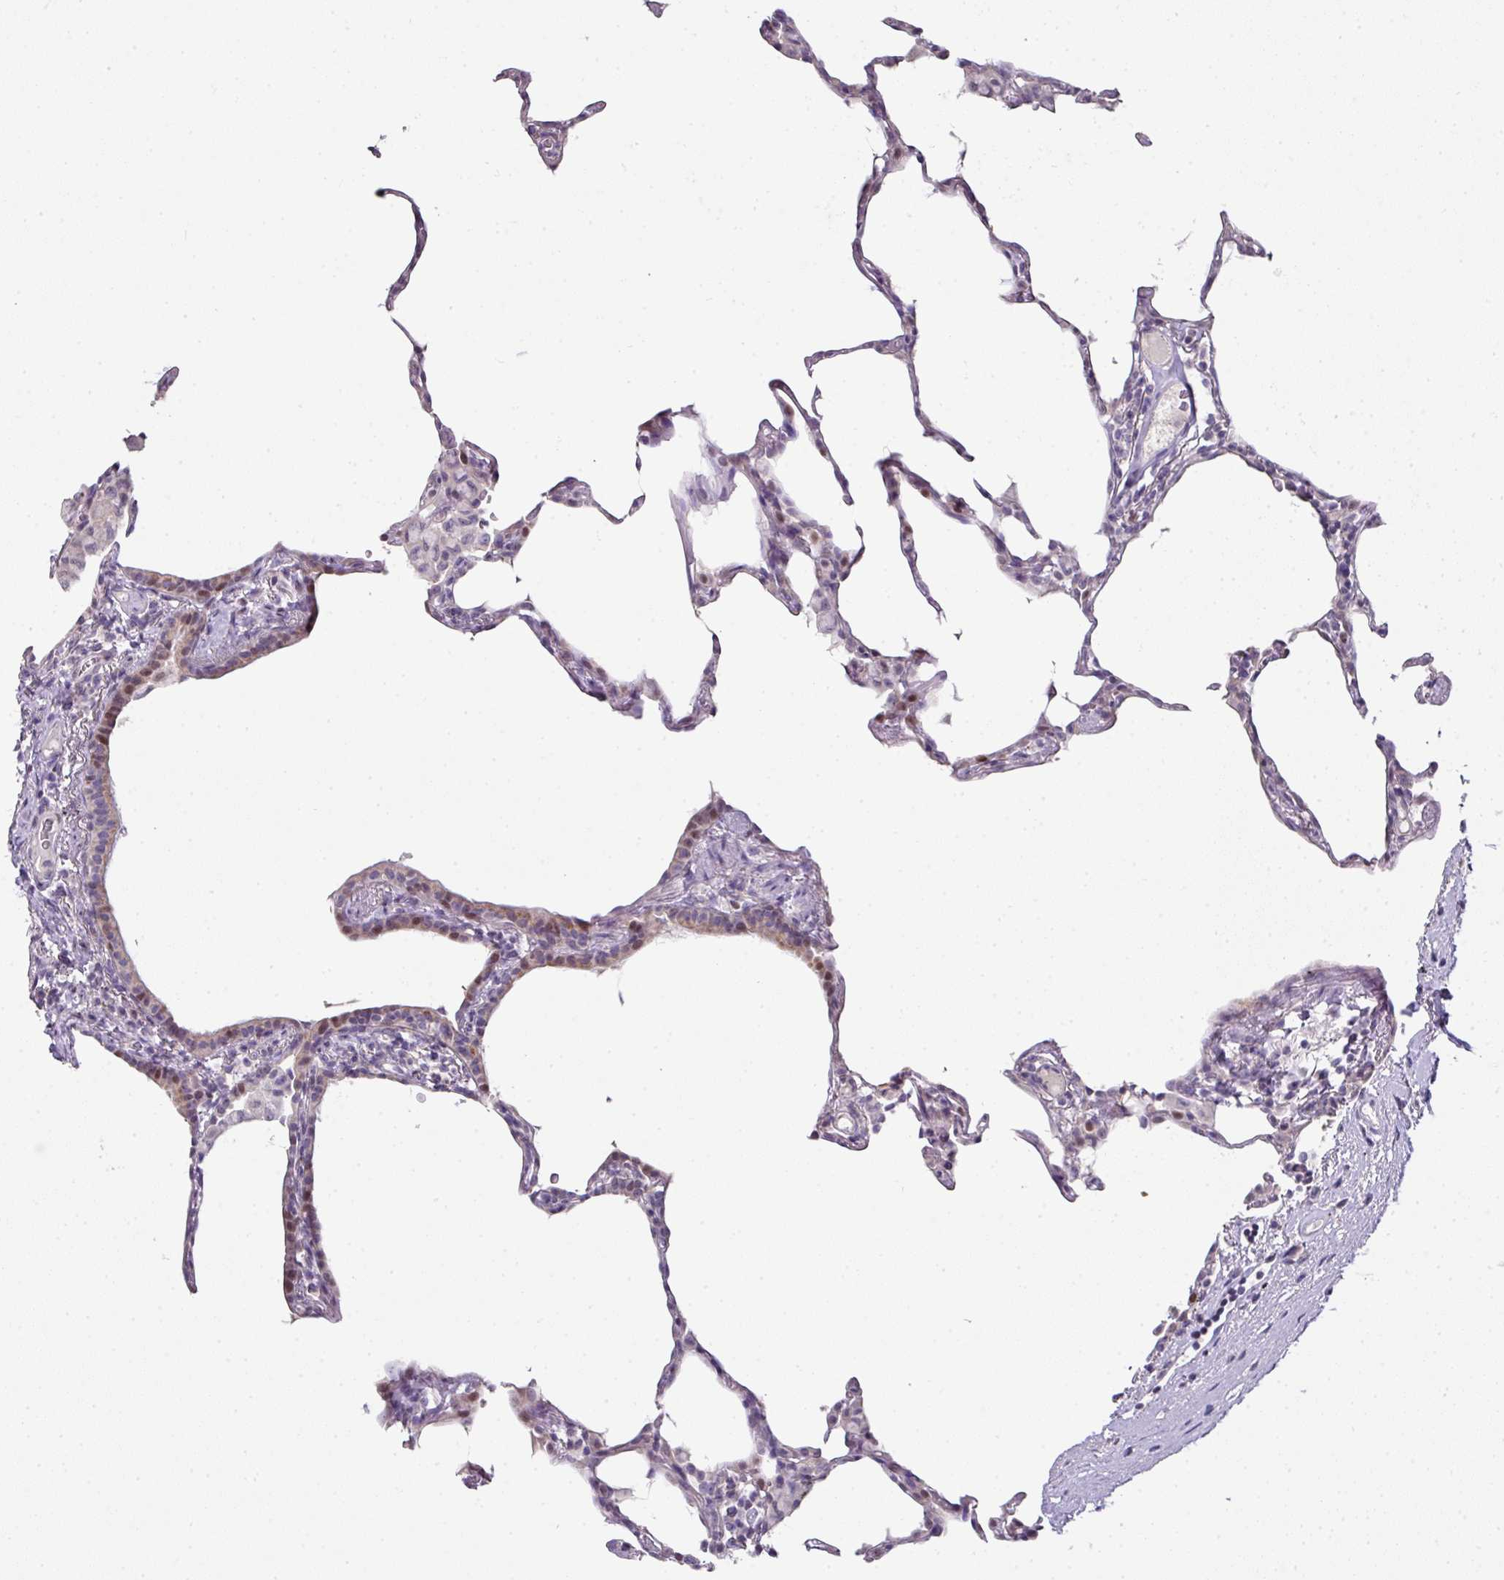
{"staining": {"intensity": "weak", "quantity": "<25%", "location": "nuclear"}, "tissue": "lung", "cell_type": "Alveolar cells", "image_type": "normal", "snomed": [{"axis": "morphology", "description": "Normal tissue, NOS"}, {"axis": "topography", "description": "Lung"}], "caption": "This is a micrograph of immunohistochemistry (IHC) staining of normal lung, which shows no positivity in alveolar cells.", "gene": "ANKRD18A", "patient": {"sex": "female", "age": 57}}